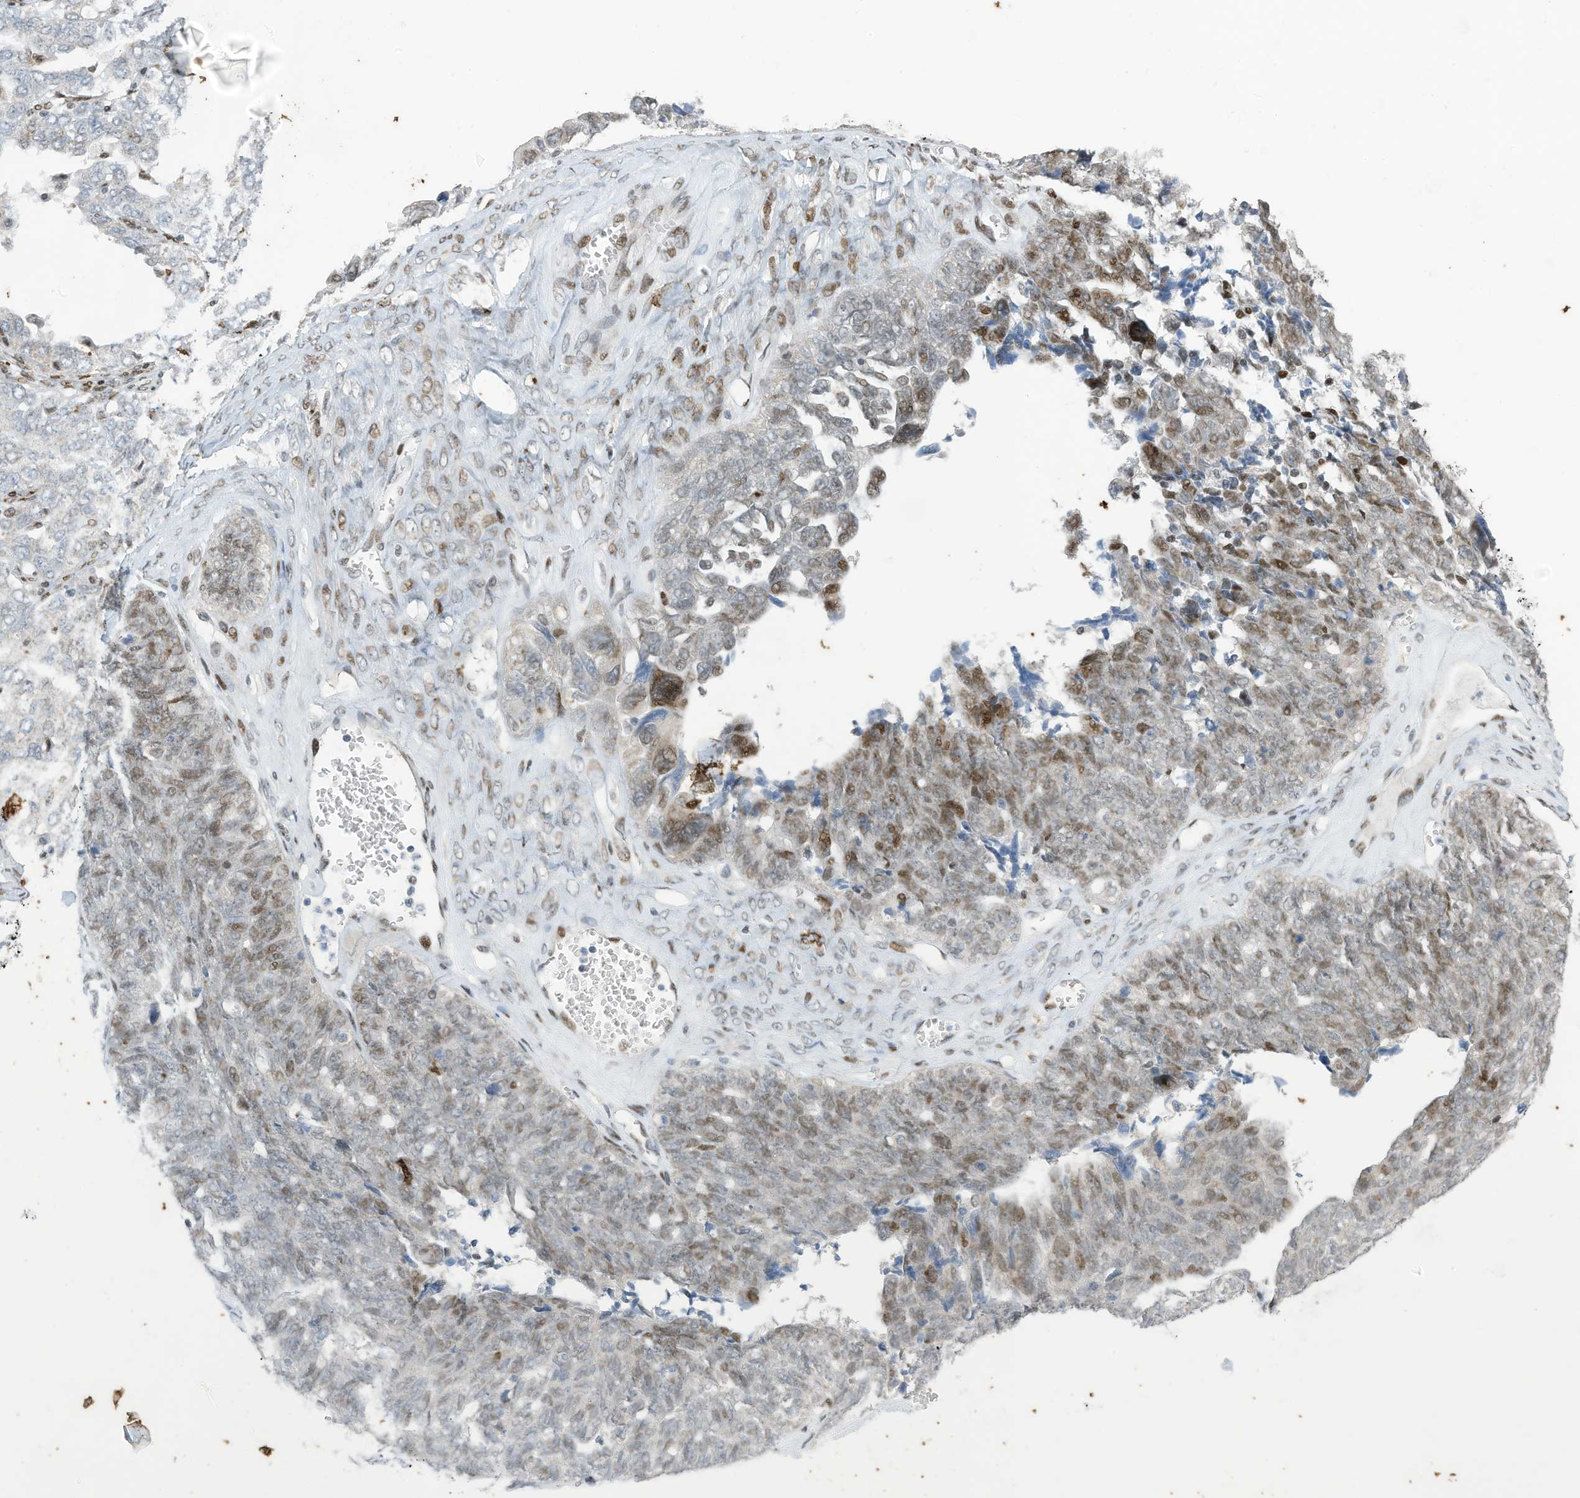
{"staining": {"intensity": "moderate", "quantity": "25%-75%", "location": "nuclear"}, "tissue": "ovarian cancer", "cell_type": "Tumor cells", "image_type": "cancer", "snomed": [{"axis": "morphology", "description": "Cystadenocarcinoma, serous, NOS"}, {"axis": "topography", "description": "Ovary"}], "caption": "Protein expression analysis of ovarian serous cystadenocarcinoma displays moderate nuclear positivity in about 25%-75% of tumor cells.", "gene": "RABL3", "patient": {"sex": "female", "age": 79}}